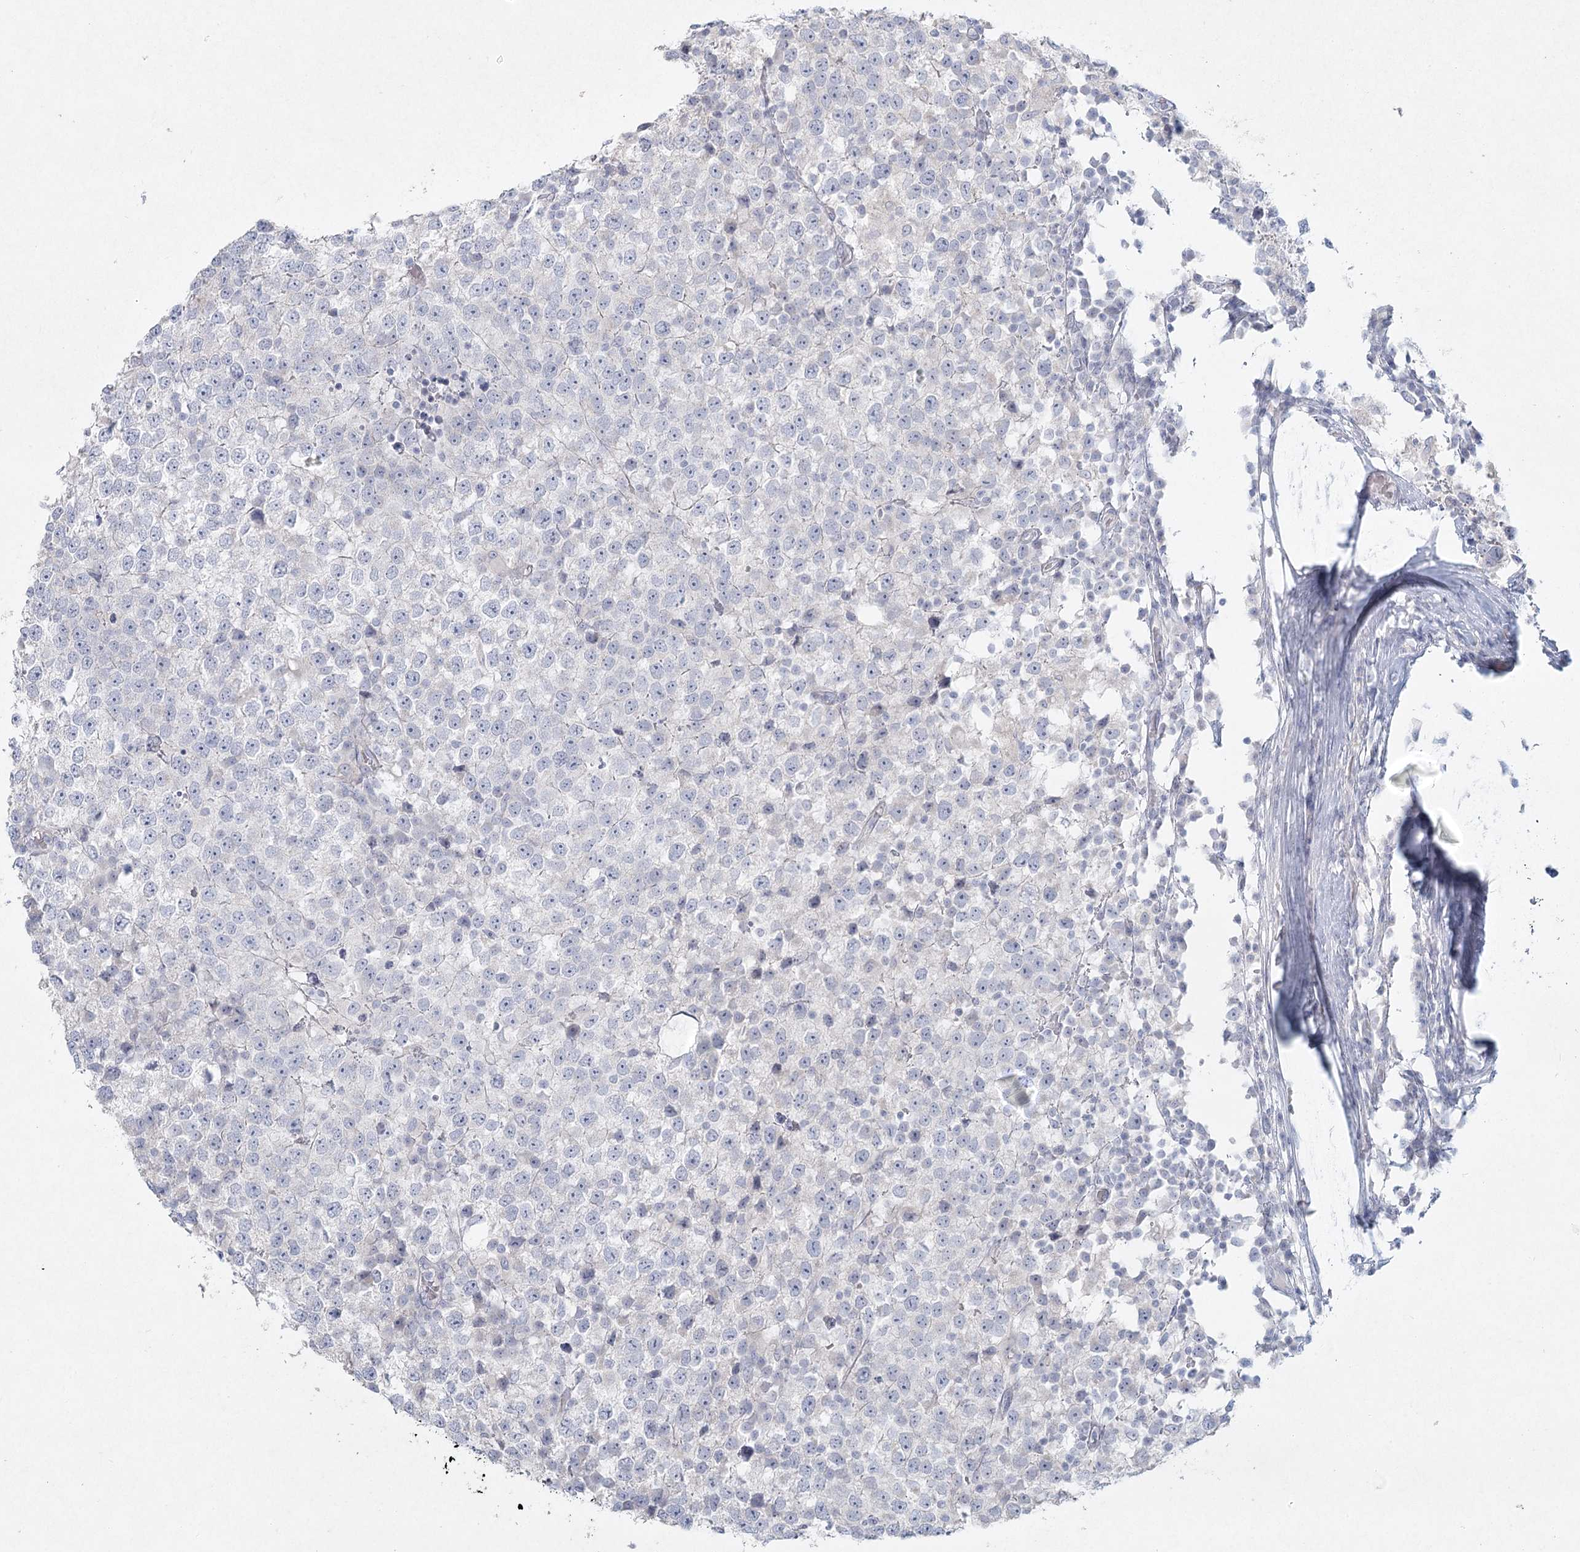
{"staining": {"intensity": "negative", "quantity": "none", "location": "none"}, "tissue": "testis cancer", "cell_type": "Tumor cells", "image_type": "cancer", "snomed": [{"axis": "morphology", "description": "Seminoma, NOS"}, {"axis": "topography", "description": "Testis"}], "caption": "Immunohistochemical staining of human seminoma (testis) displays no significant expression in tumor cells.", "gene": "LRP2BP", "patient": {"sex": "male", "age": 65}}